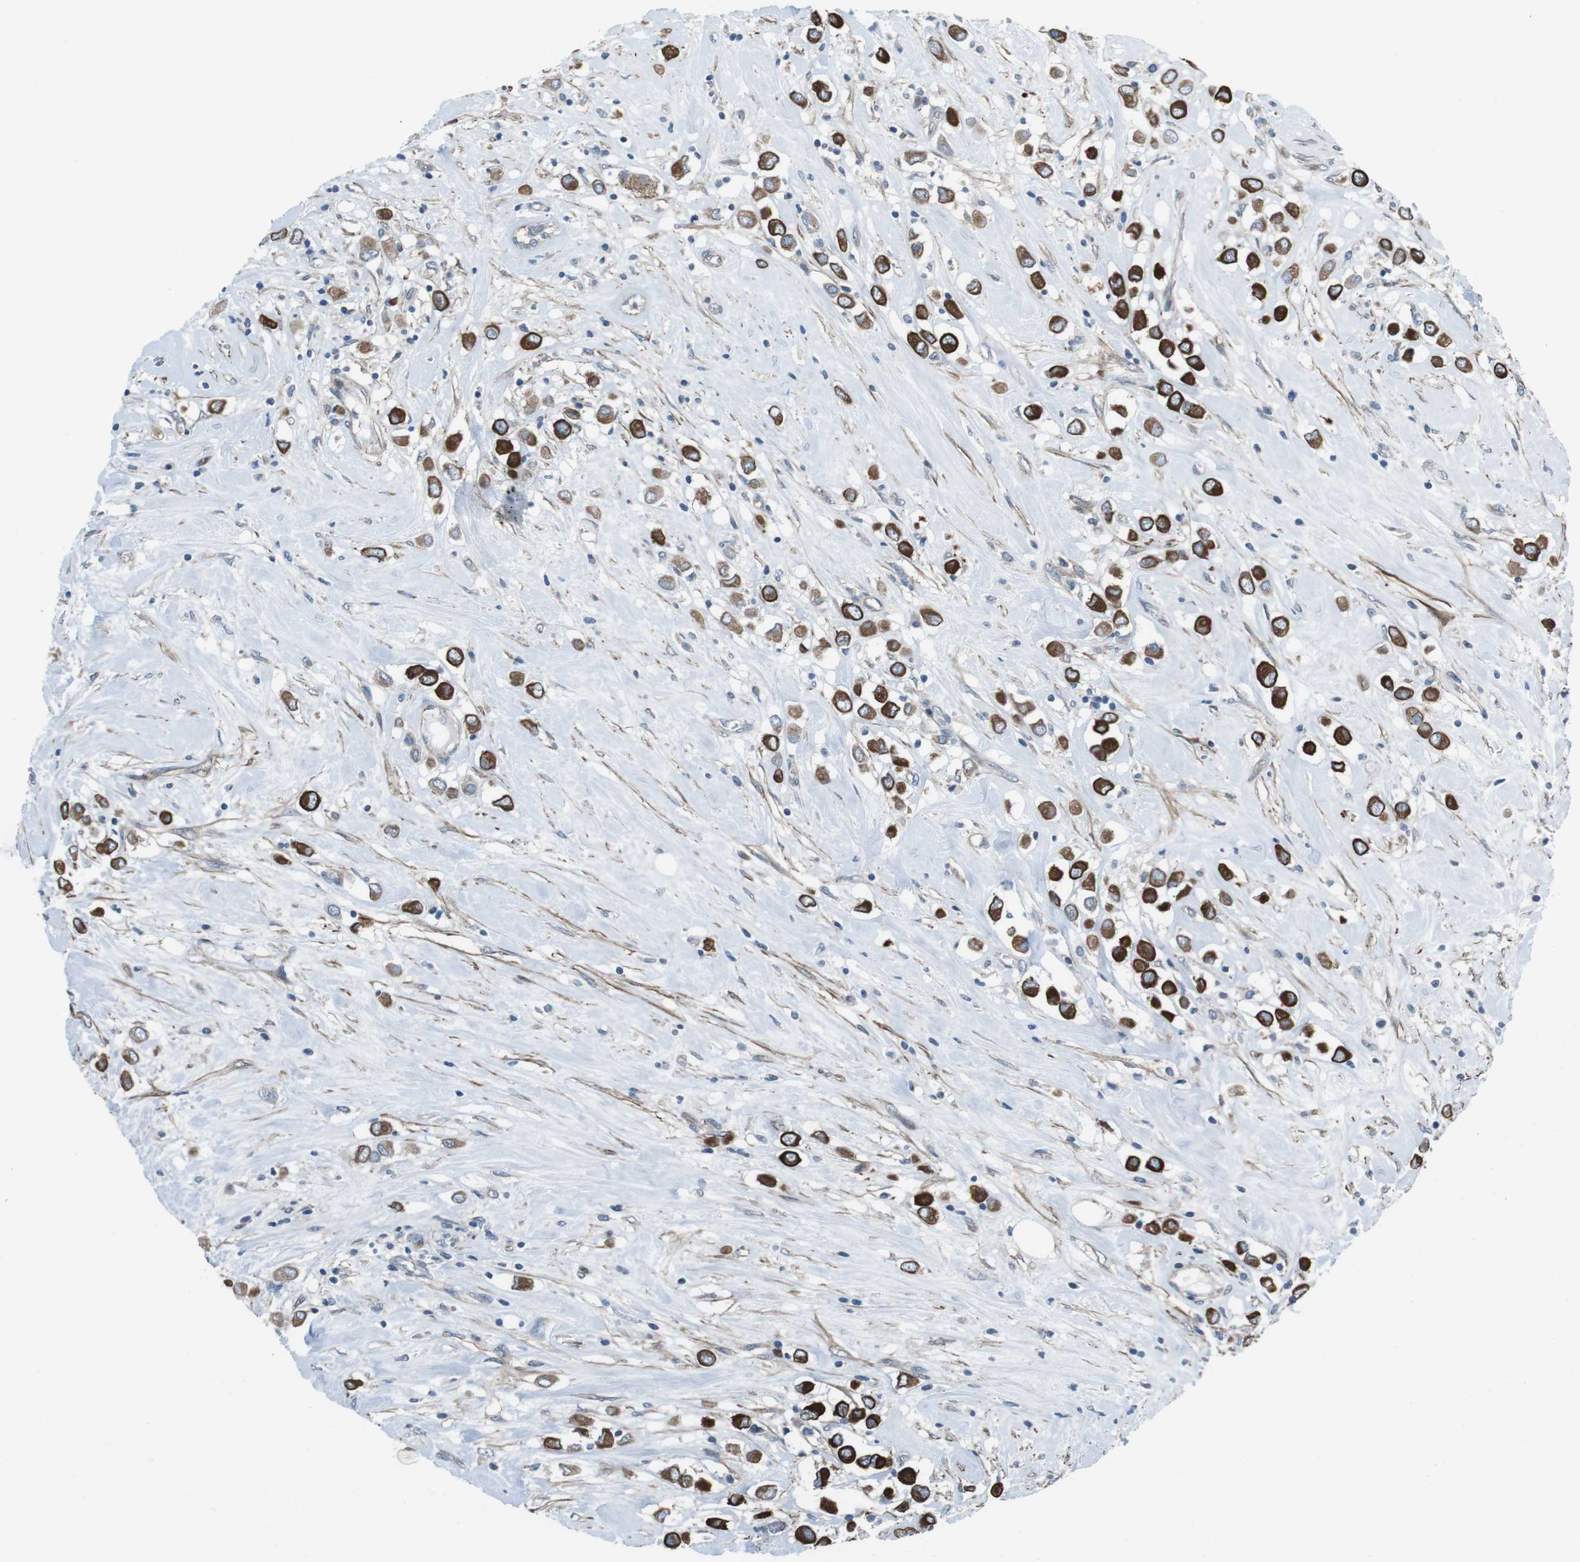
{"staining": {"intensity": "strong", "quantity": ">75%", "location": "cytoplasmic/membranous"}, "tissue": "breast cancer", "cell_type": "Tumor cells", "image_type": "cancer", "snomed": [{"axis": "morphology", "description": "Duct carcinoma"}, {"axis": "topography", "description": "Breast"}], "caption": "A high amount of strong cytoplasmic/membranous staining is present in approximately >75% of tumor cells in breast cancer tissue.", "gene": "FAM174B", "patient": {"sex": "female", "age": 61}}